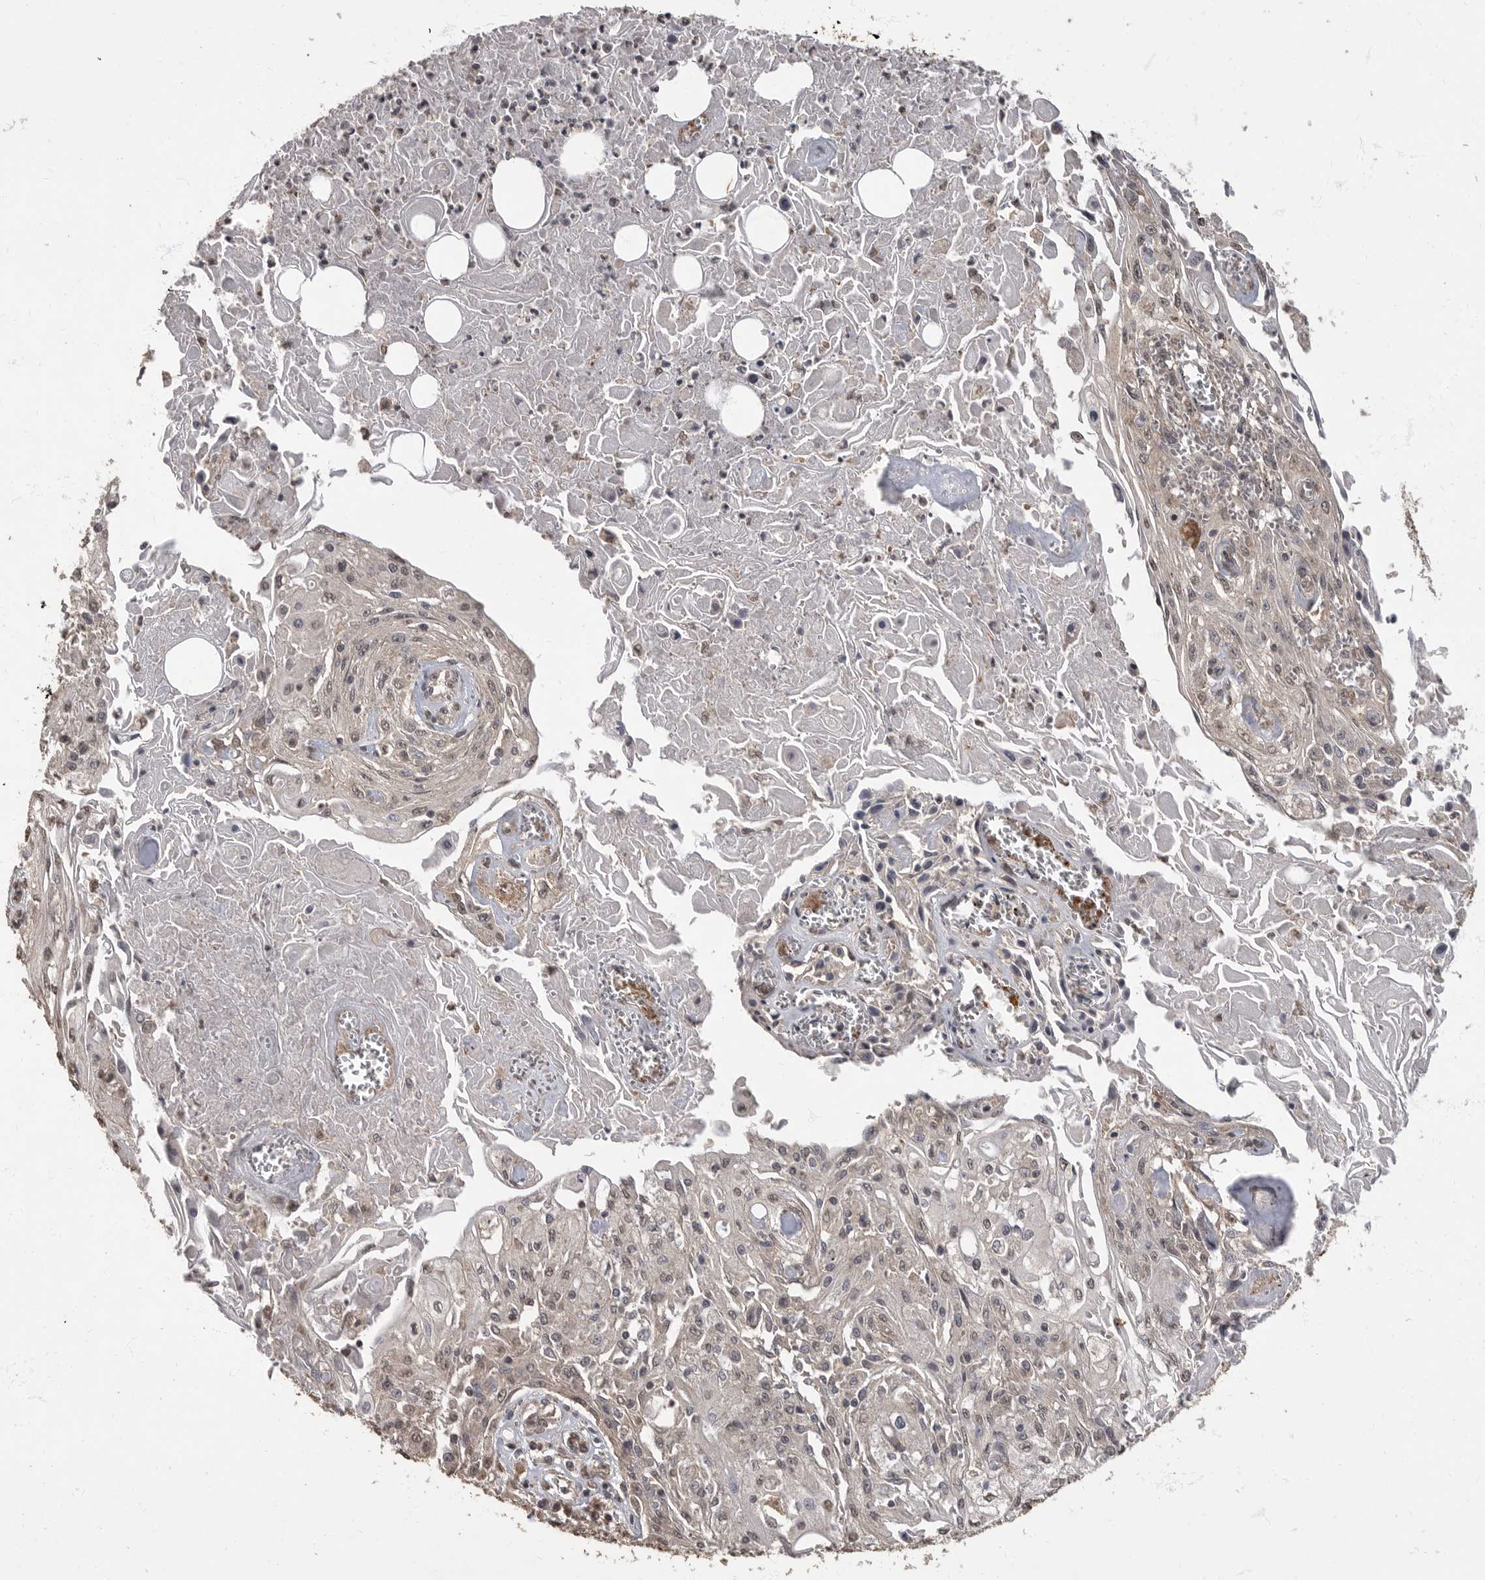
{"staining": {"intensity": "weak", "quantity": "25%-75%", "location": "nuclear"}, "tissue": "skin cancer", "cell_type": "Tumor cells", "image_type": "cancer", "snomed": [{"axis": "morphology", "description": "Squamous cell carcinoma, NOS"}, {"axis": "morphology", "description": "Squamous cell carcinoma, metastatic, NOS"}, {"axis": "topography", "description": "Skin"}, {"axis": "topography", "description": "Lymph node"}], "caption": "About 25%-75% of tumor cells in squamous cell carcinoma (skin) display weak nuclear protein positivity as visualized by brown immunohistochemical staining.", "gene": "MAFG", "patient": {"sex": "male", "age": 75}}